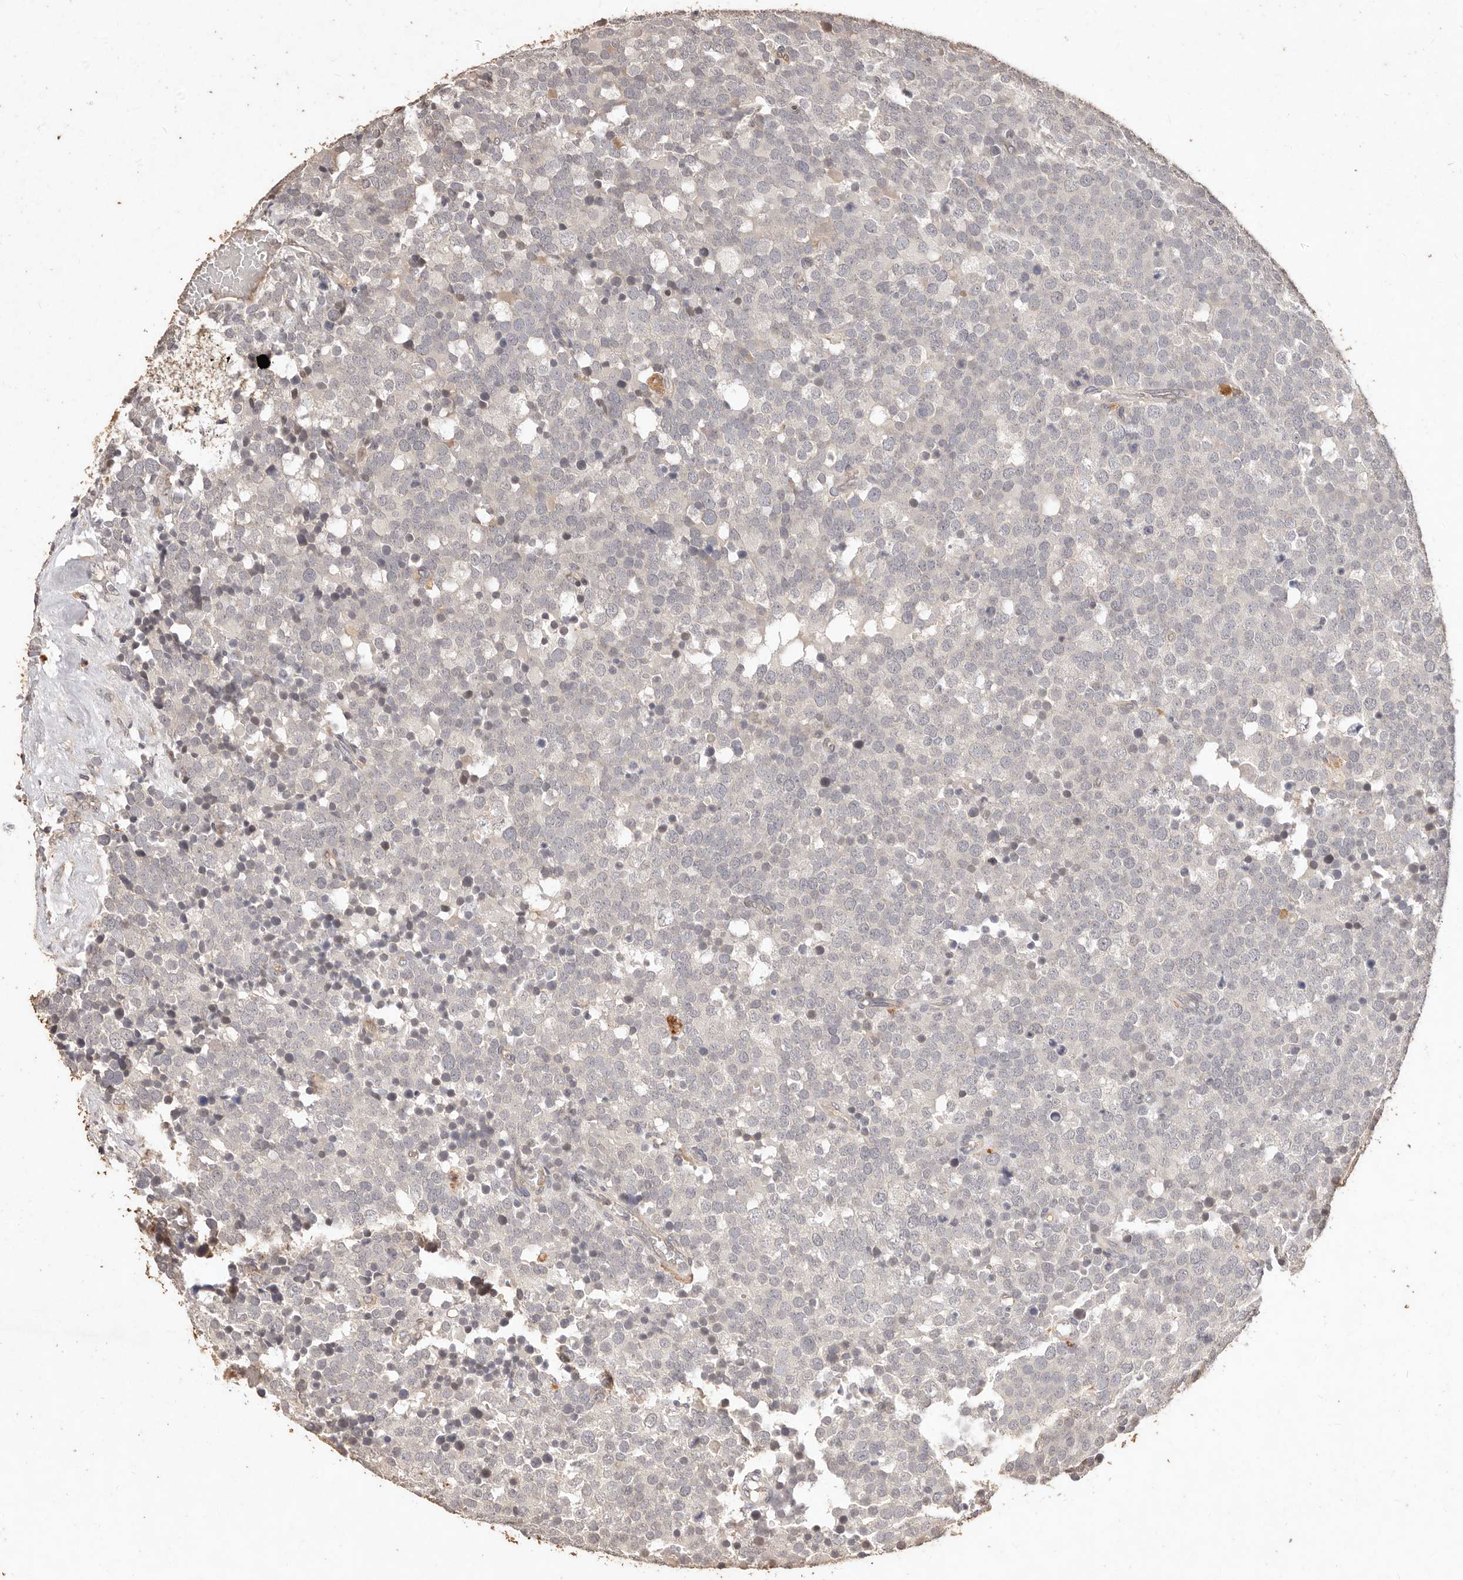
{"staining": {"intensity": "negative", "quantity": "none", "location": "none"}, "tissue": "testis cancer", "cell_type": "Tumor cells", "image_type": "cancer", "snomed": [{"axis": "morphology", "description": "Seminoma, NOS"}, {"axis": "topography", "description": "Testis"}], "caption": "Immunohistochemistry (IHC) image of human testis seminoma stained for a protein (brown), which reveals no expression in tumor cells.", "gene": "KIF9", "patient": {"sex": "male", "age": 71}}